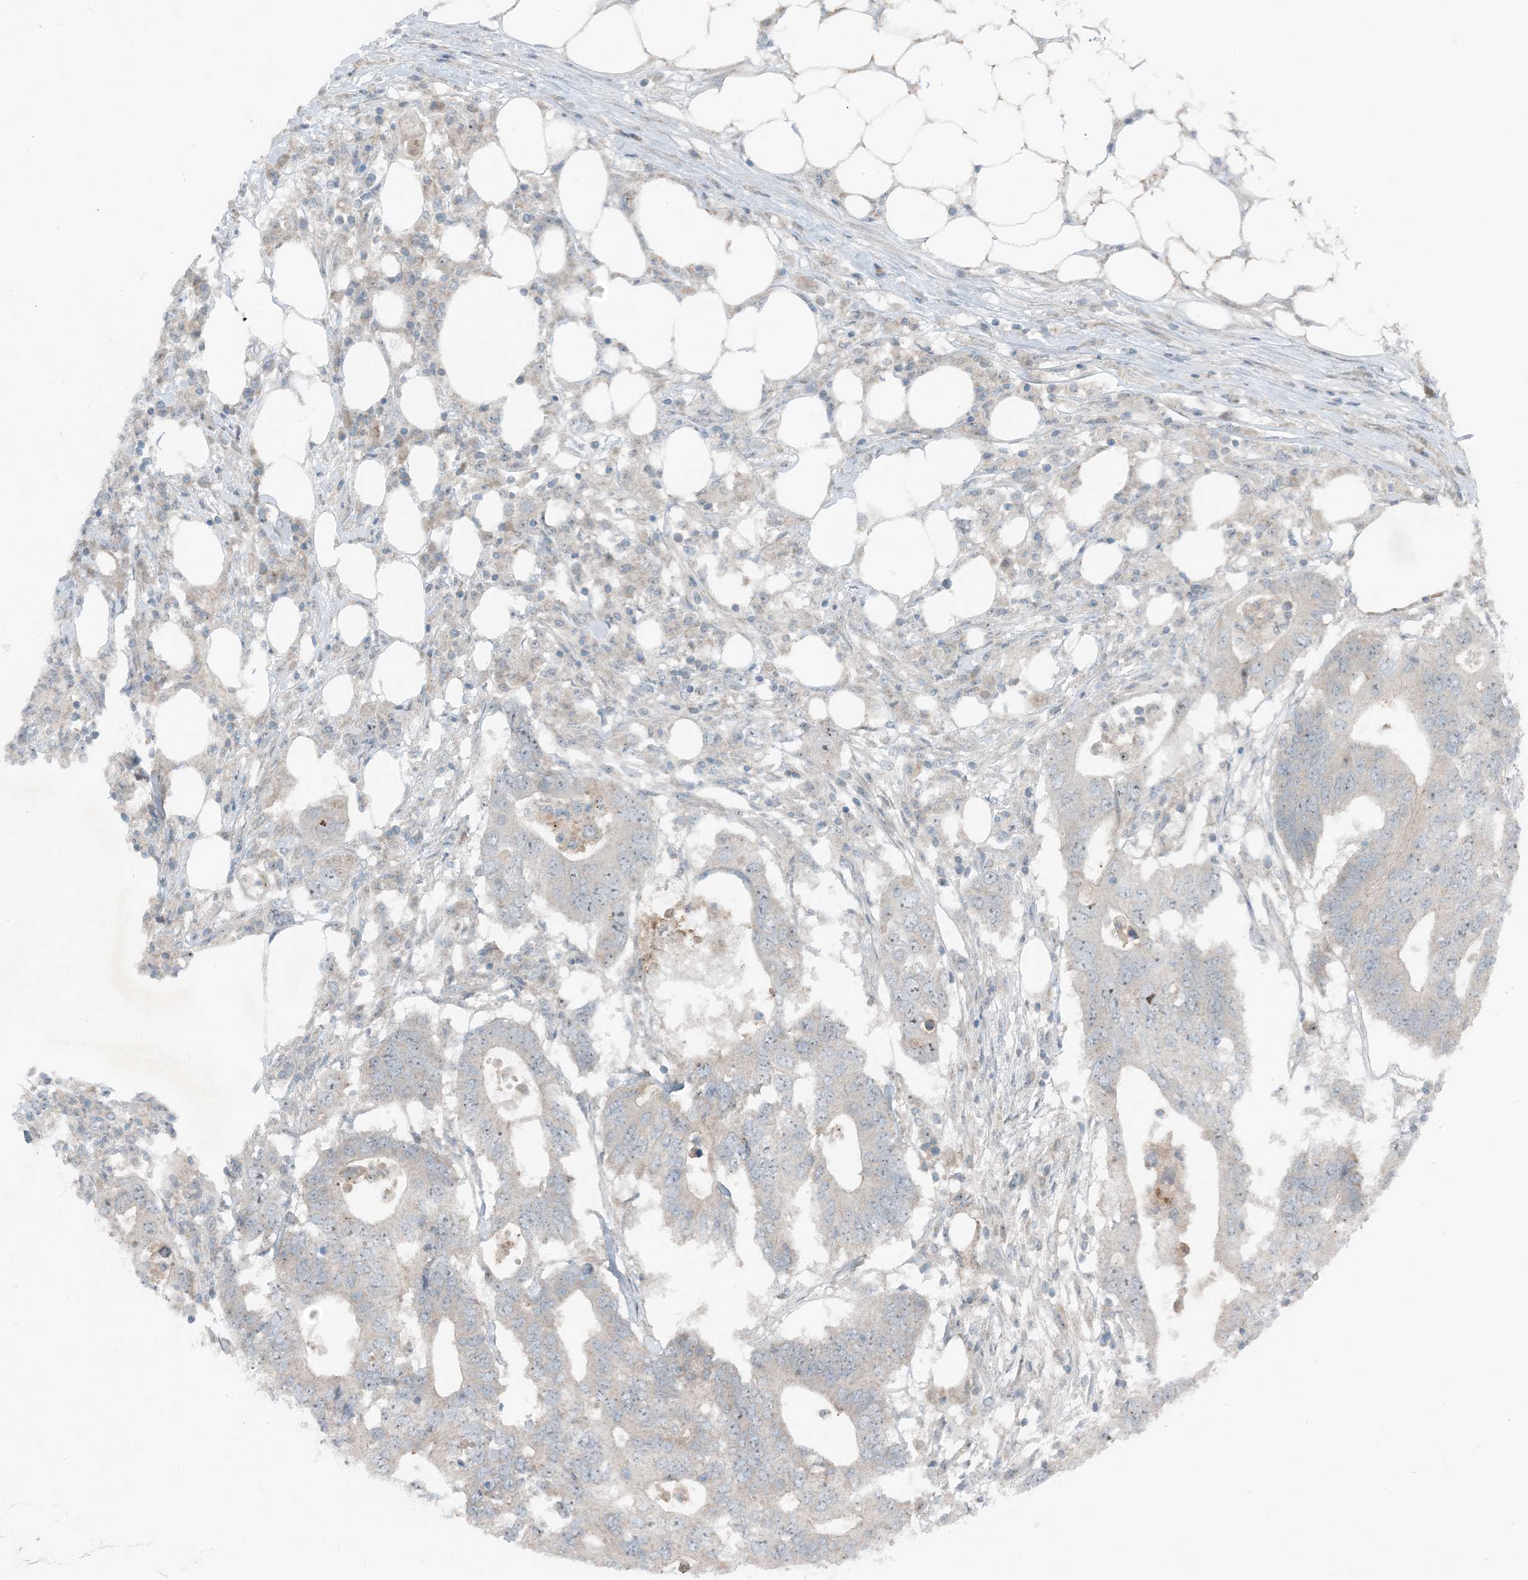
{"staining": {"intensity": "negative", "quantity": "none", "location": "none"}, "tissue": "colorectal cancer", "cell_type": "Tumor cells", "image_type": "cancer", "snomed": [{"axis": "morphology", "description": "Adenocarcinoma, NOS"}, {"axis": "topography", "description": "Colon"}], "caption": "This is a micrograph of immunohistochemistry staining of colorectal adenocarcinoma, which shows no staining in tumor cells. The staining was performed using DAB to visualize the protein expression in brown, while the nuclei were stained in blue with hematoxylin (Magnification: 20x).", "gene": "MITD1", "patient": {"sex": "male", "age": 71}}